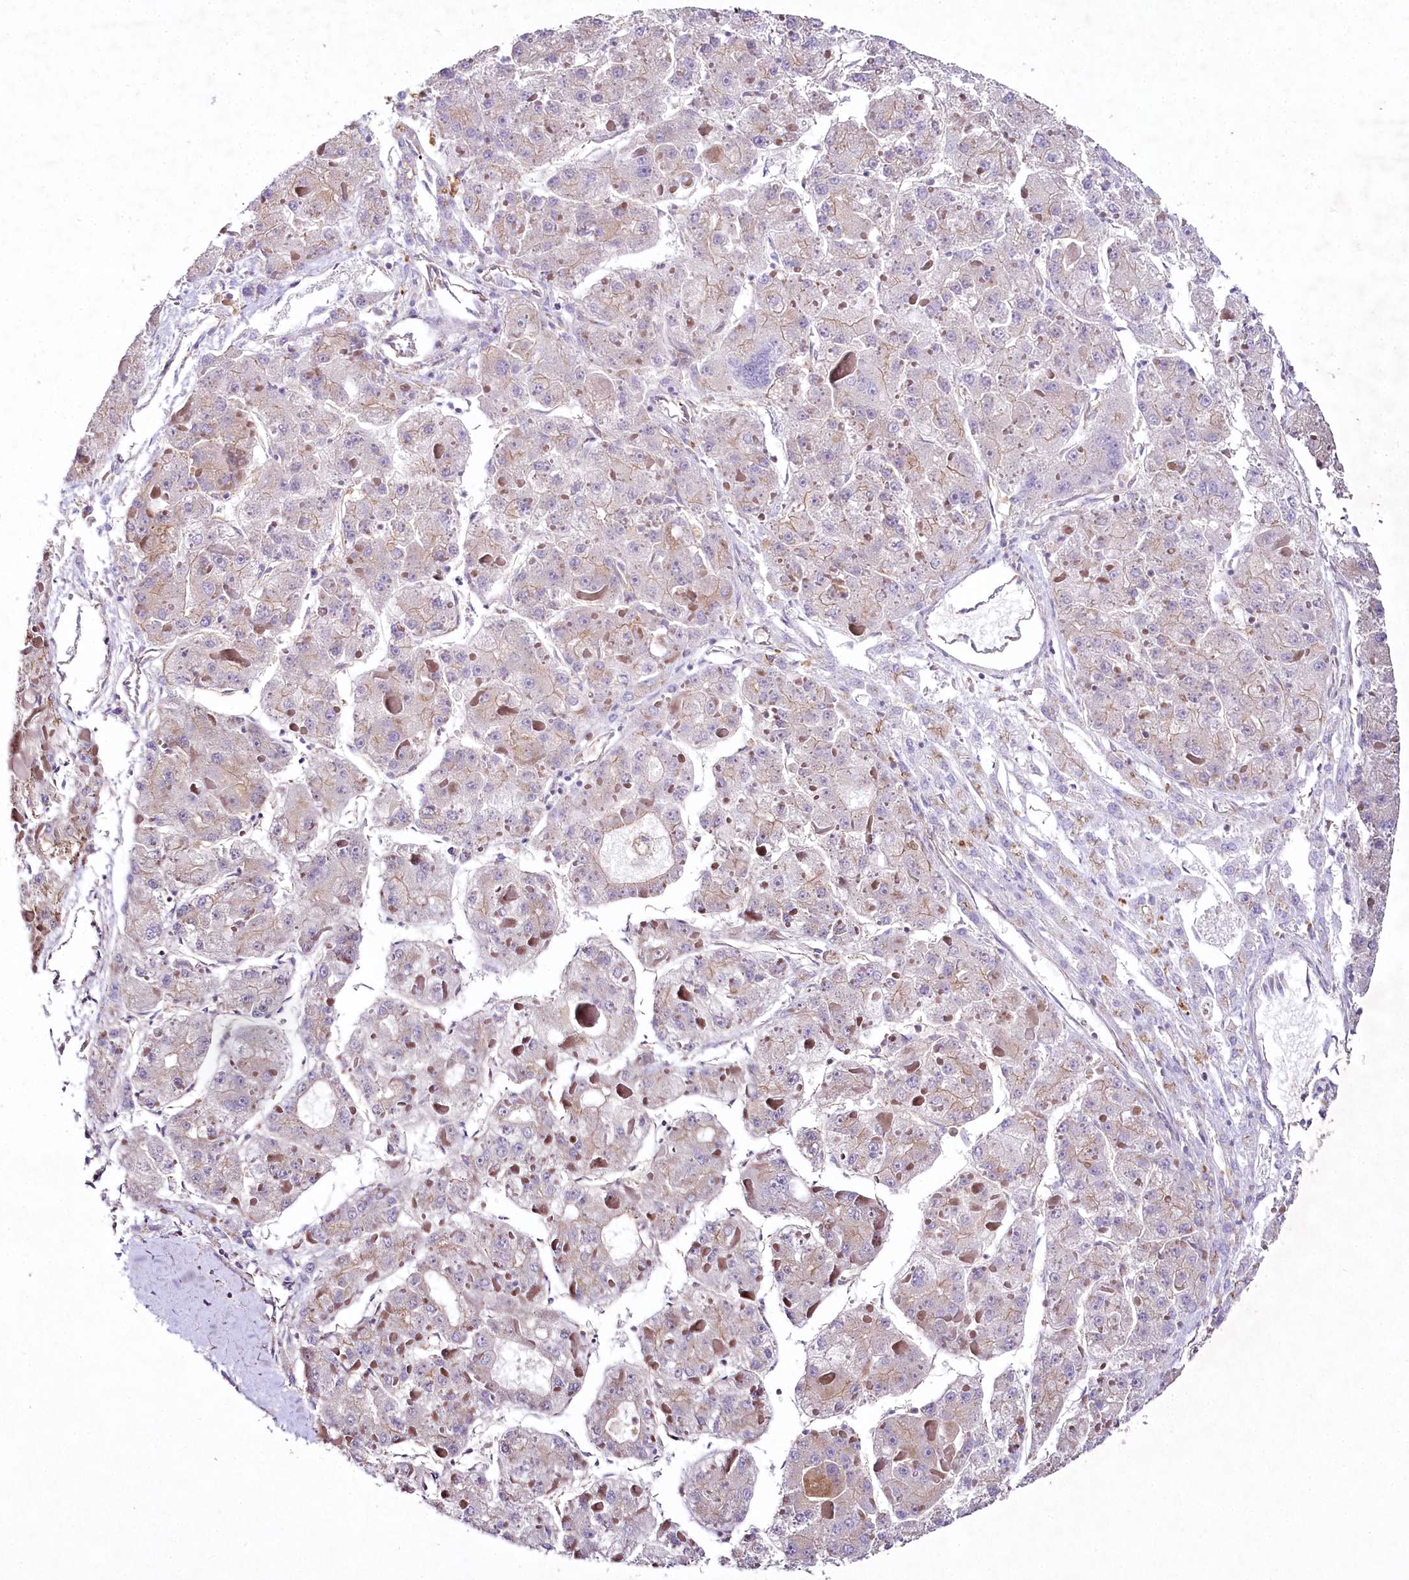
{"staining": {"intensity": "negative", "quantity": "none", "location": "none"}, "tissue": "liver cancer", "cell_type": "Tumor cells", "image_type": "cancer", "snomed": [{"axis": "morphology", "description": "Carcinoma, Hepatocellular, NOS"}, {"axis": "topography", "description": "Liver"}], "caption": "DAB immunohistochemical staining of liver cancer (hepatocellular carcinoma) shows no significant staining in tumor cells.", "gene": "STX6", "patient": {"sex": "female", "age": 73}}